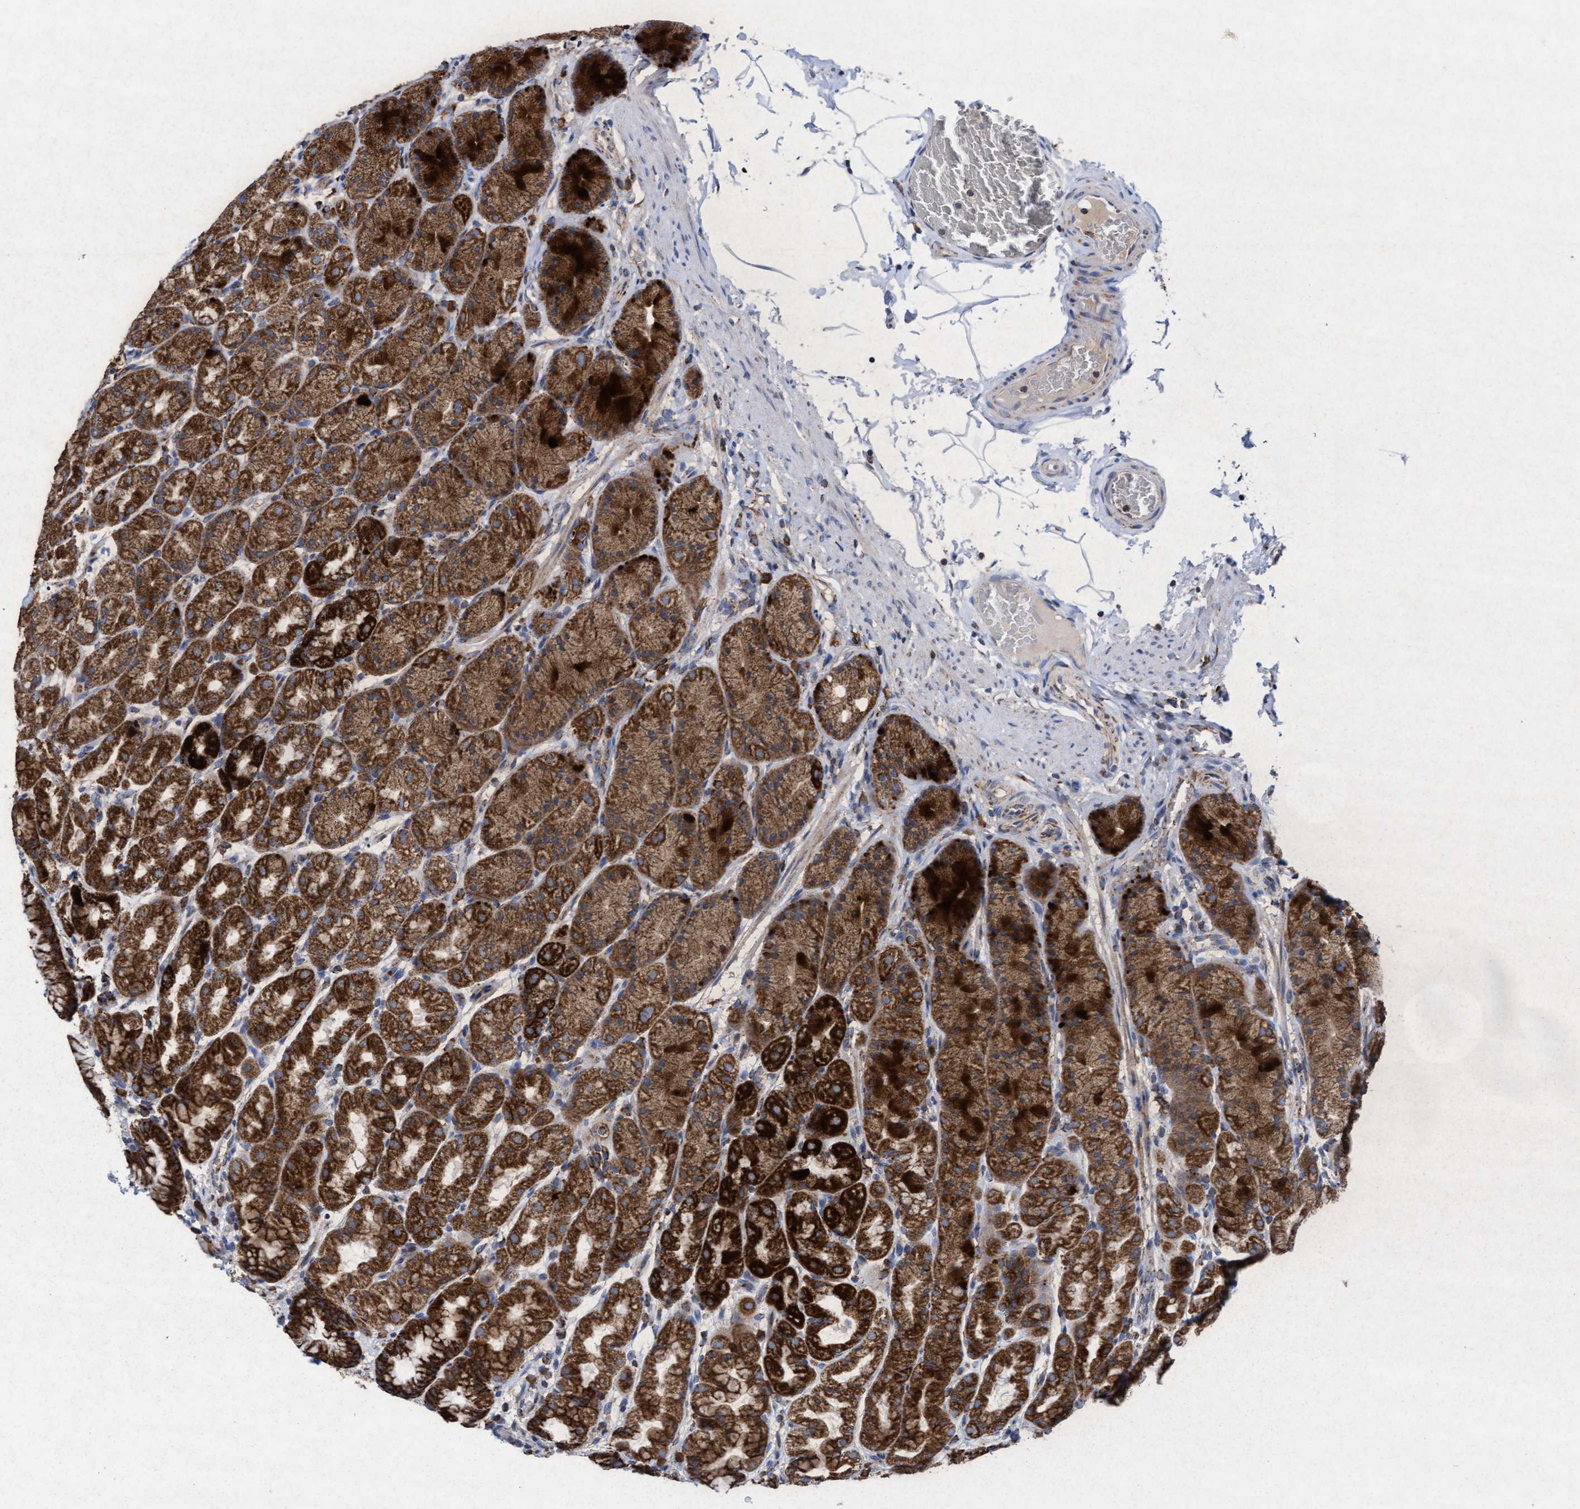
{"staining": {"intensity": "strong", "quantity": ">75%", "location": "cytoplasmic/membranous"}, "tissue": "stomach", "cell_type": "Glandular cells", "image_type": "normal", "snomed": [{"axis": "morphology", "description": "Normal tissue, NOS"}, {"axis": "topography", "description": "Stomach"}], "caption": "Brown immunohistochemical staining in normal human stomach demonstrates strong cytoplasmic/membranous positivity in about >75% of glandular cells. Nuclei are stained in blue.", "gene": "MRPL38", "patient": {"sex": "male", "age": 42}}